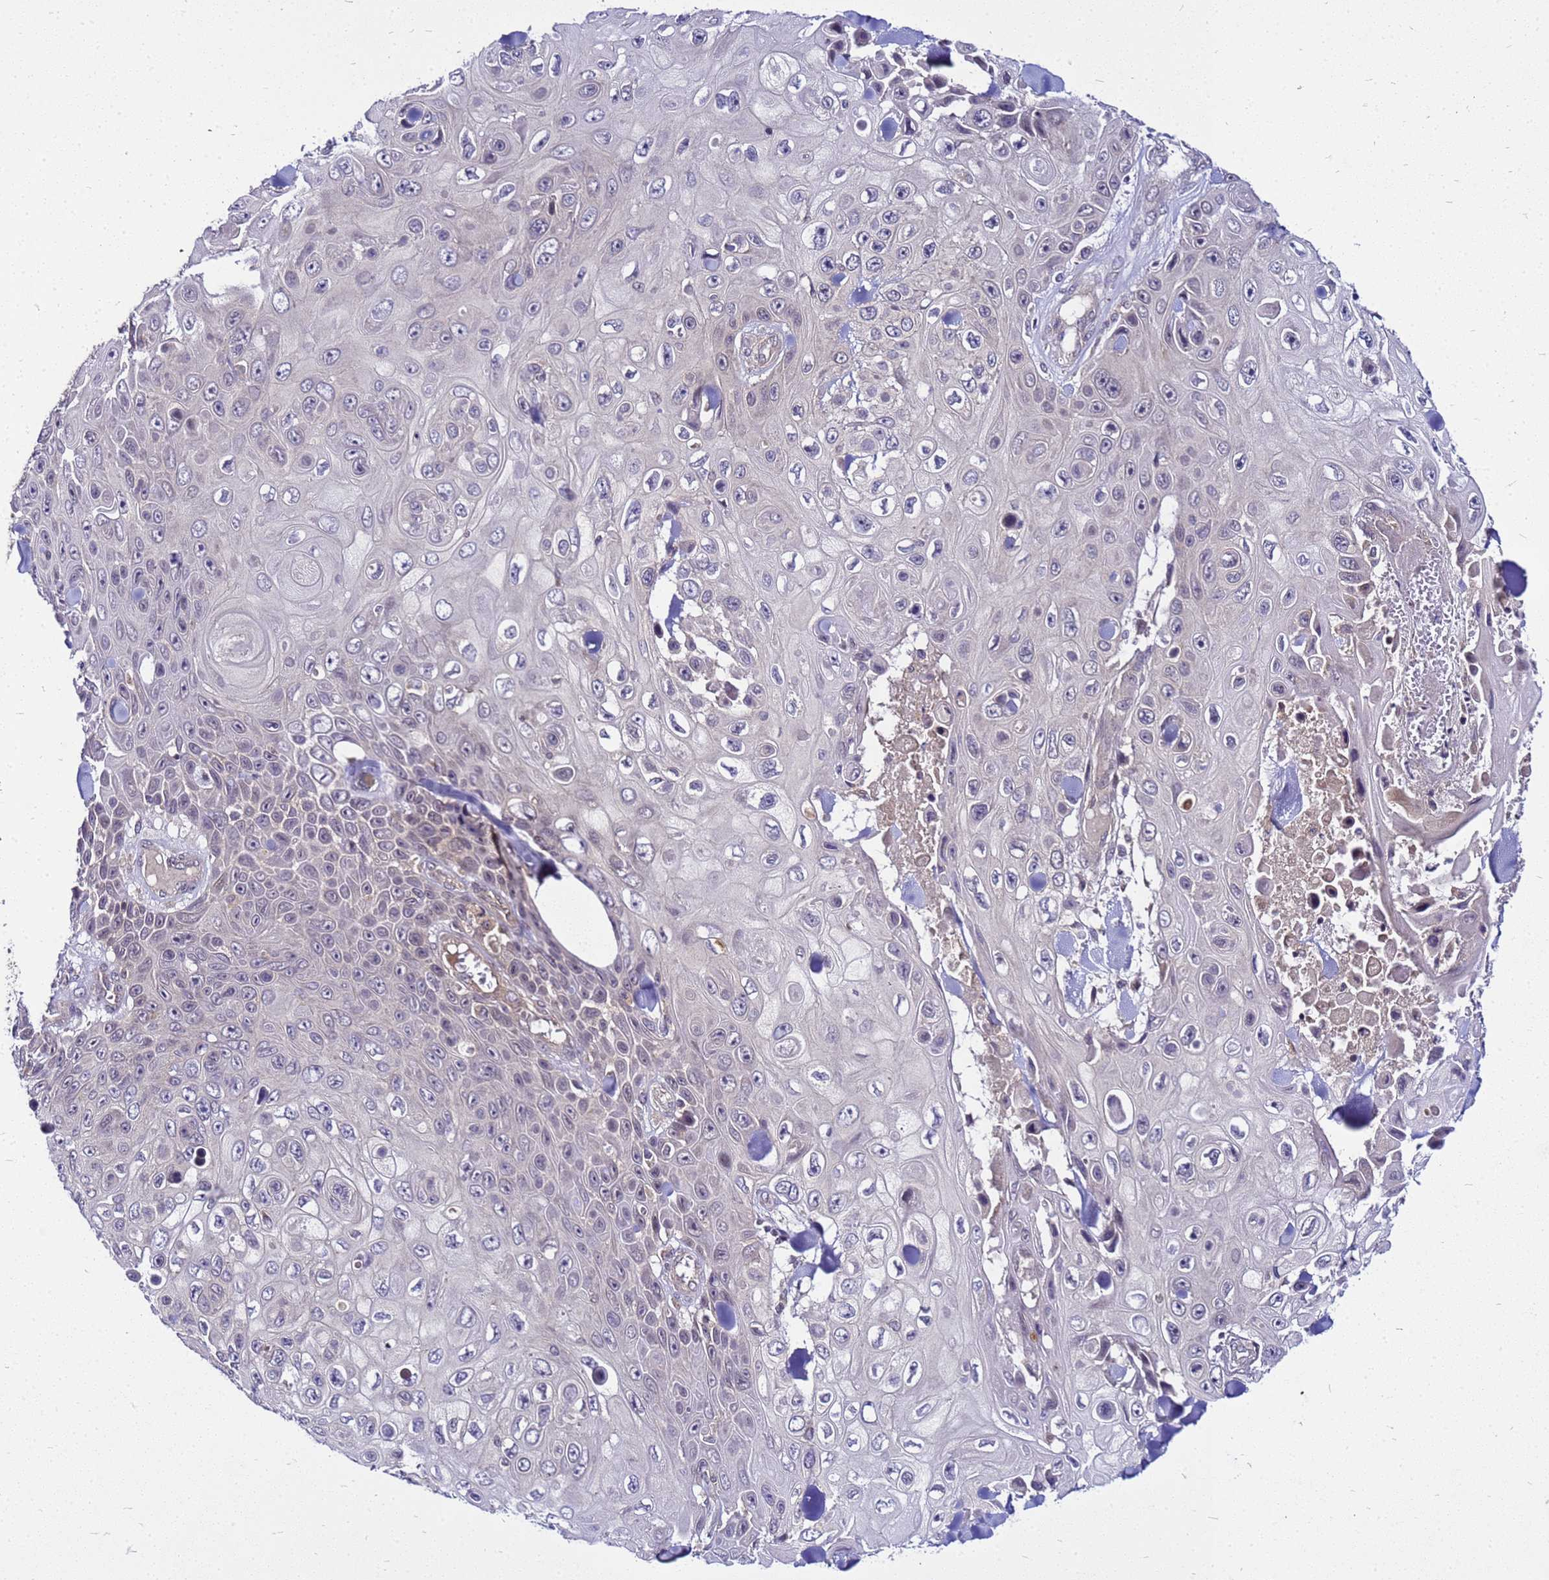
{"staining": {"intensity": "negative", "quantity": "none", "location": "none"}, "tissue": "skin cancer", "cell_type": "Tumor cells", "image_type": "cancer", "snomed": [{"axis": "morphology", "description": "Squamous cell carcinoma, NOS"}, {"axis": "topography", "description": "Skin"}], "caption": "Tumor cells show no significant positivity in skin cancer (squamous cell carcinoma).", "gene": "SAT1", "patient": {"sex": "male", "age": 82}}